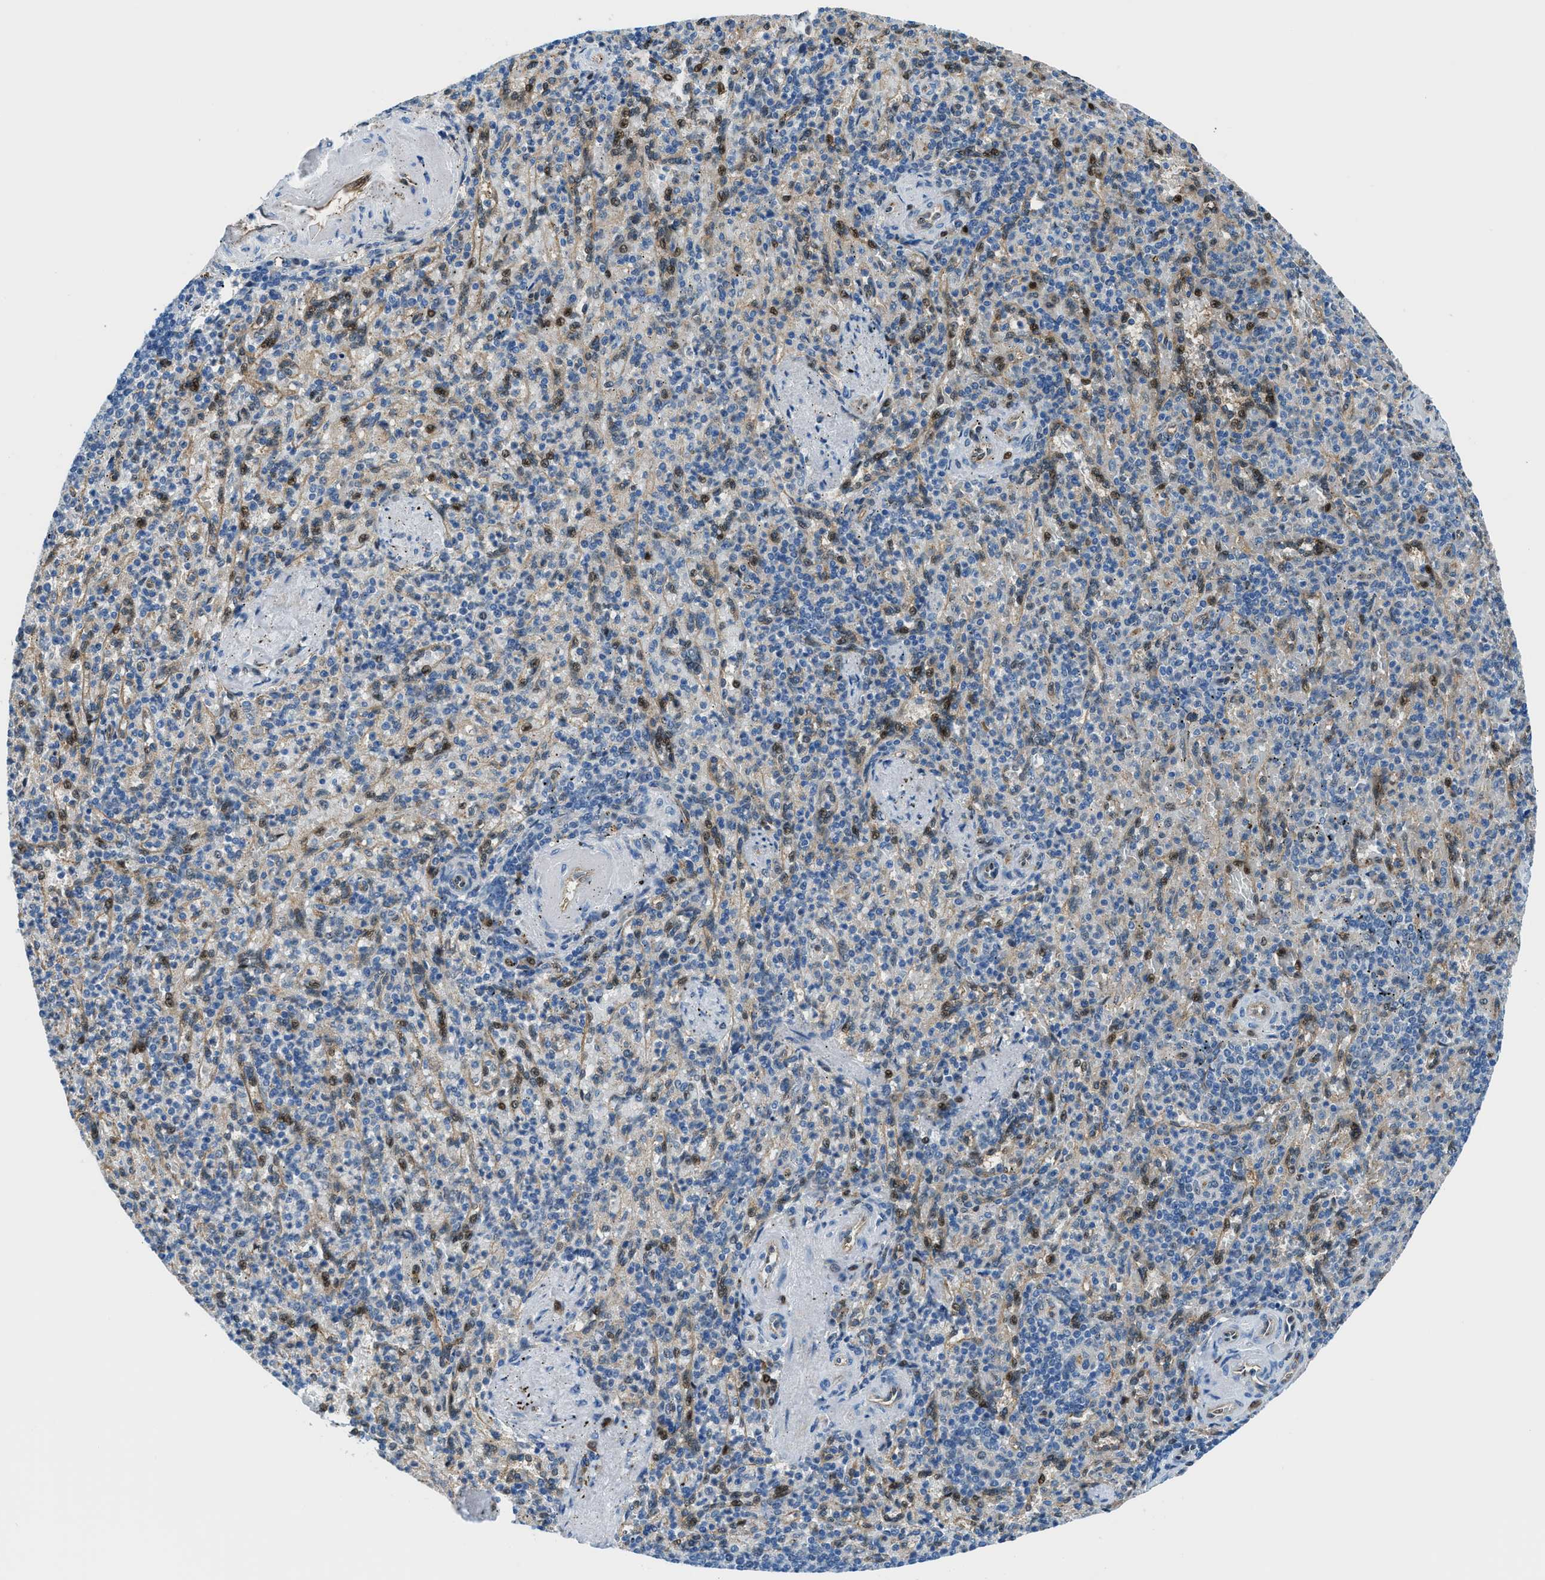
{"staining": {"intensity": "moderate", "quantity": "<25%", "location": "cytoplasmic/membranous,nuclear"}, "tissue": "spleen", "cell_type": "Cells in red pulp", "image_type": "normal", "snomed": [{"axis": "morphology", "description": "Normal tissue, NOS"}, {"axis": "topography", "description": "Spleen"}], "caption": "A low amount of moderate cytoplasmic/membranous,nuclear staining is present in approximately <25% of cells in red pulp in benign spleen. (DAB = brown stain, brightfield microscopy at high magnification).", "gene": "YWHAE", "patient": {"sex": "female", "age": 74}}